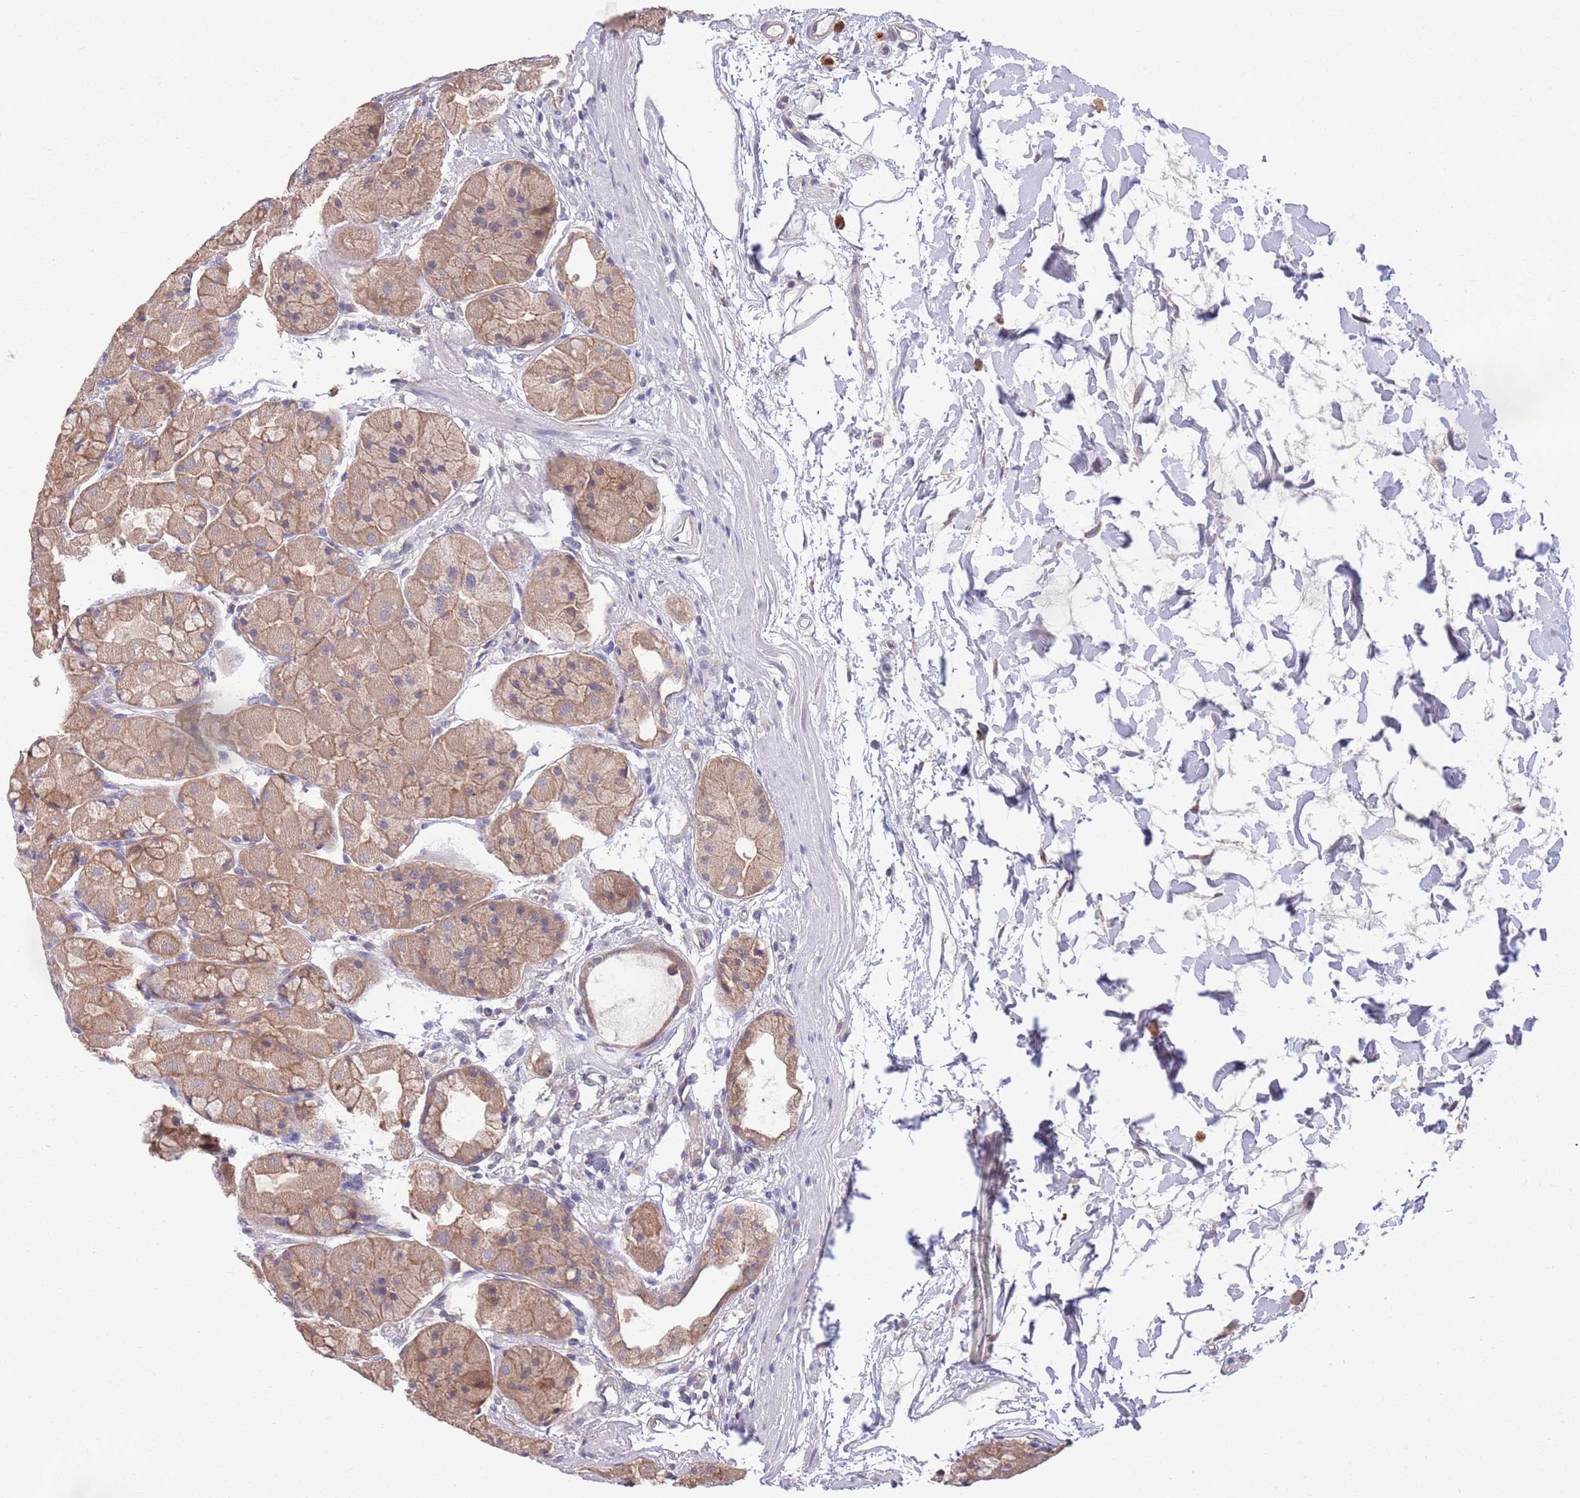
{"staining": {"intensity": "moderate", "quantity": ">75%", "location": "cytoplasmic/membranous"}, "tissue": "stomach", "cell_type": "Glandular cells", "image_type": "normal", "snomed": [{"axis": "morphology", "description": "Normal tissue, NOS"}, {"axis": "topography", "description": "Stomach"}], "caption": "A high-resolution micrograph shows immunohistochemistry staining of unremarkable stomach, which shows moderate cytoplasmic/membranous positivity in approximately >75% of glandular cells.", "gene": "MARVELD2", "patient": {"sex": "male", "age": 57}}